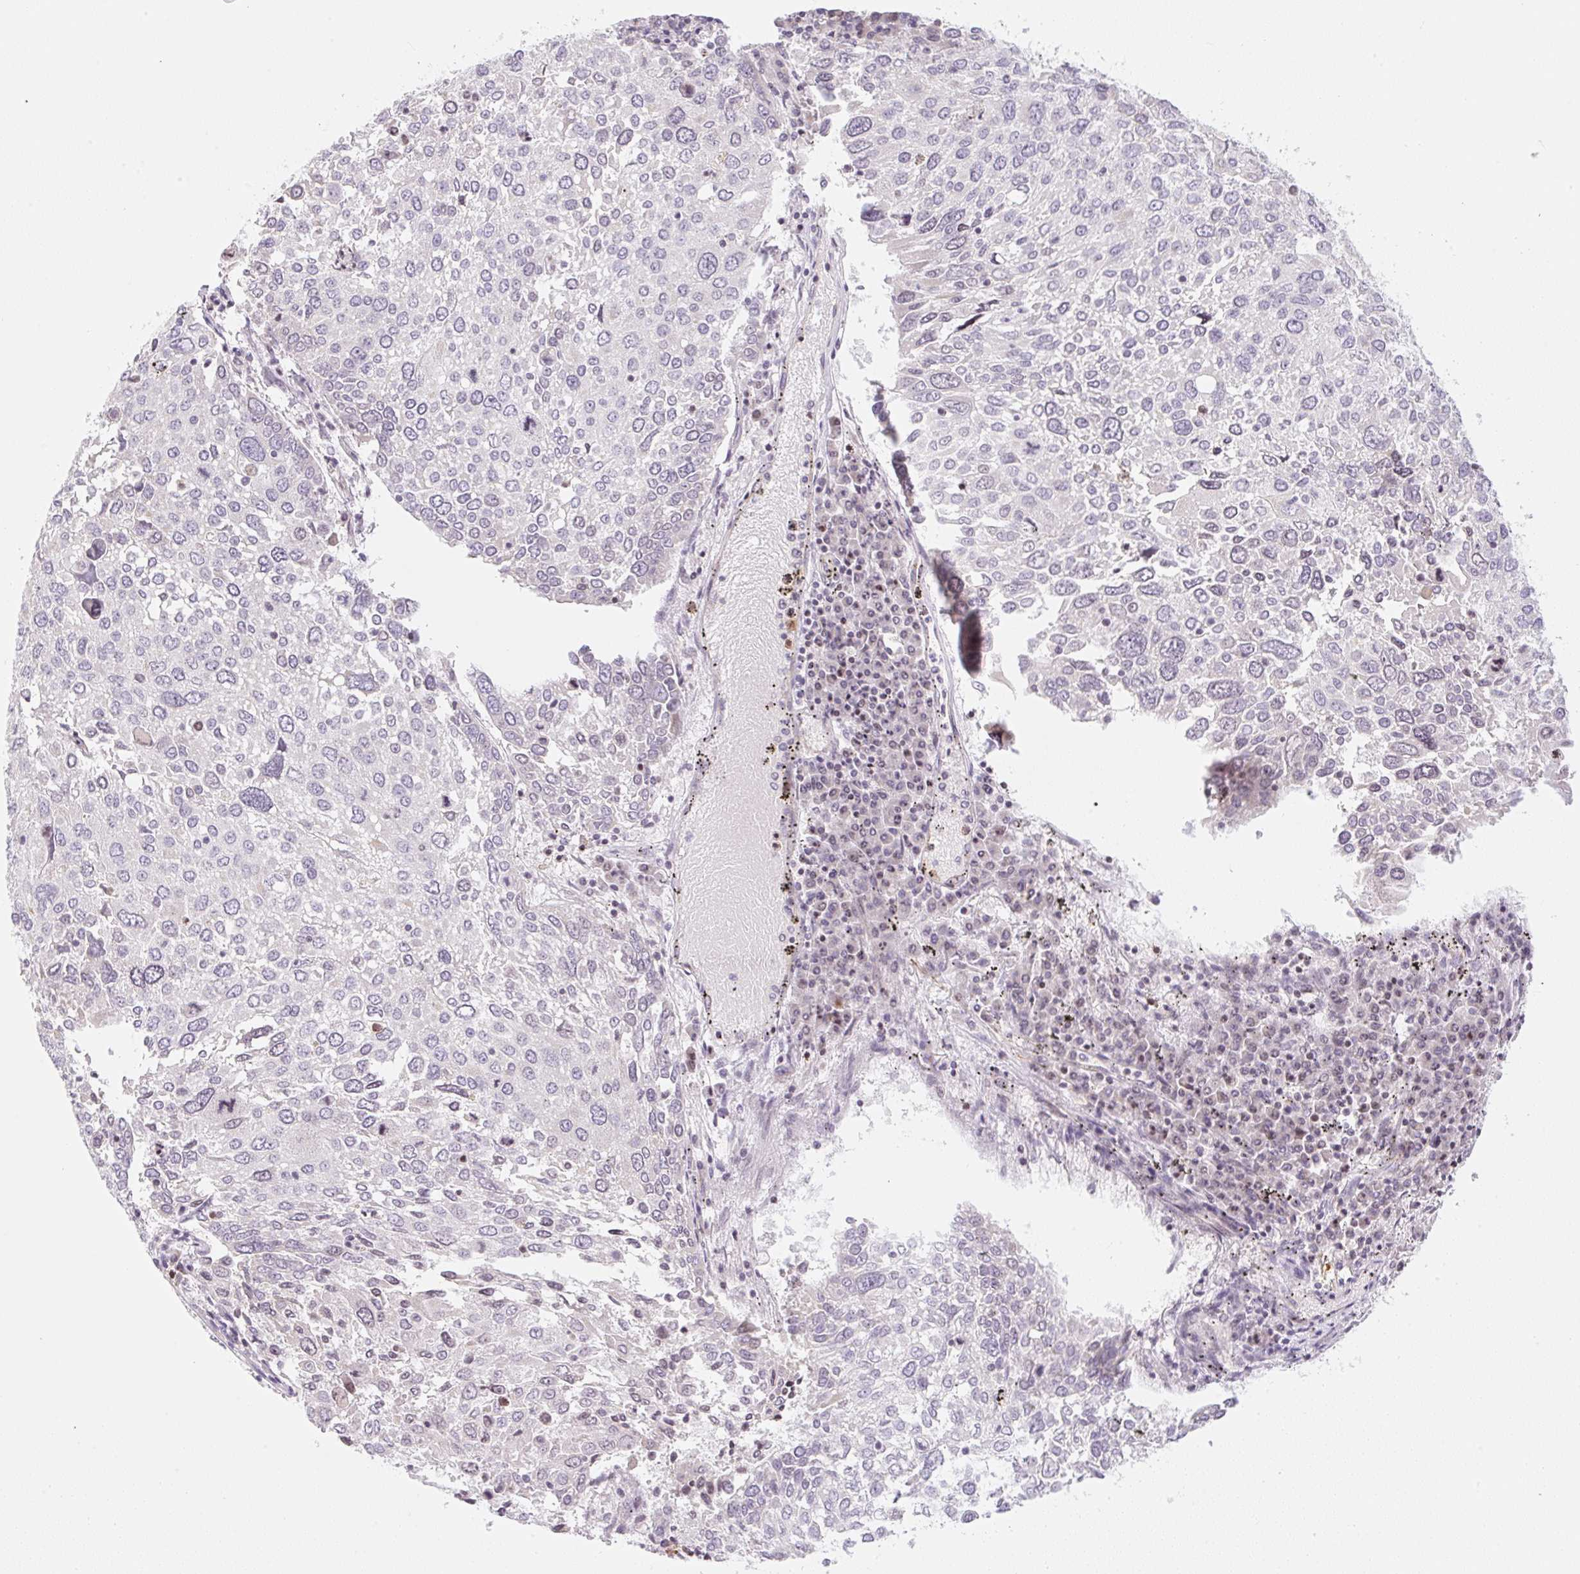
{"staining": {"intensity": "weak", "quantity": "<25%", "location": "nuclear"}, "tissue": "lung cancer", "cell_type": "Tumor cells", "image_type": "cancer", "snomed": [{"axis": "morphology", "description": "Squamous cell carcinoma, NOS"}, {"axis": "topography", "description": "Lung"}], "caption": "DAB immunohistochemical staining of human lung cancer displays no significant positivity in tumor cells.", "gene": "CASKIN1", "patient": {"sex": "male", "age": 65}}